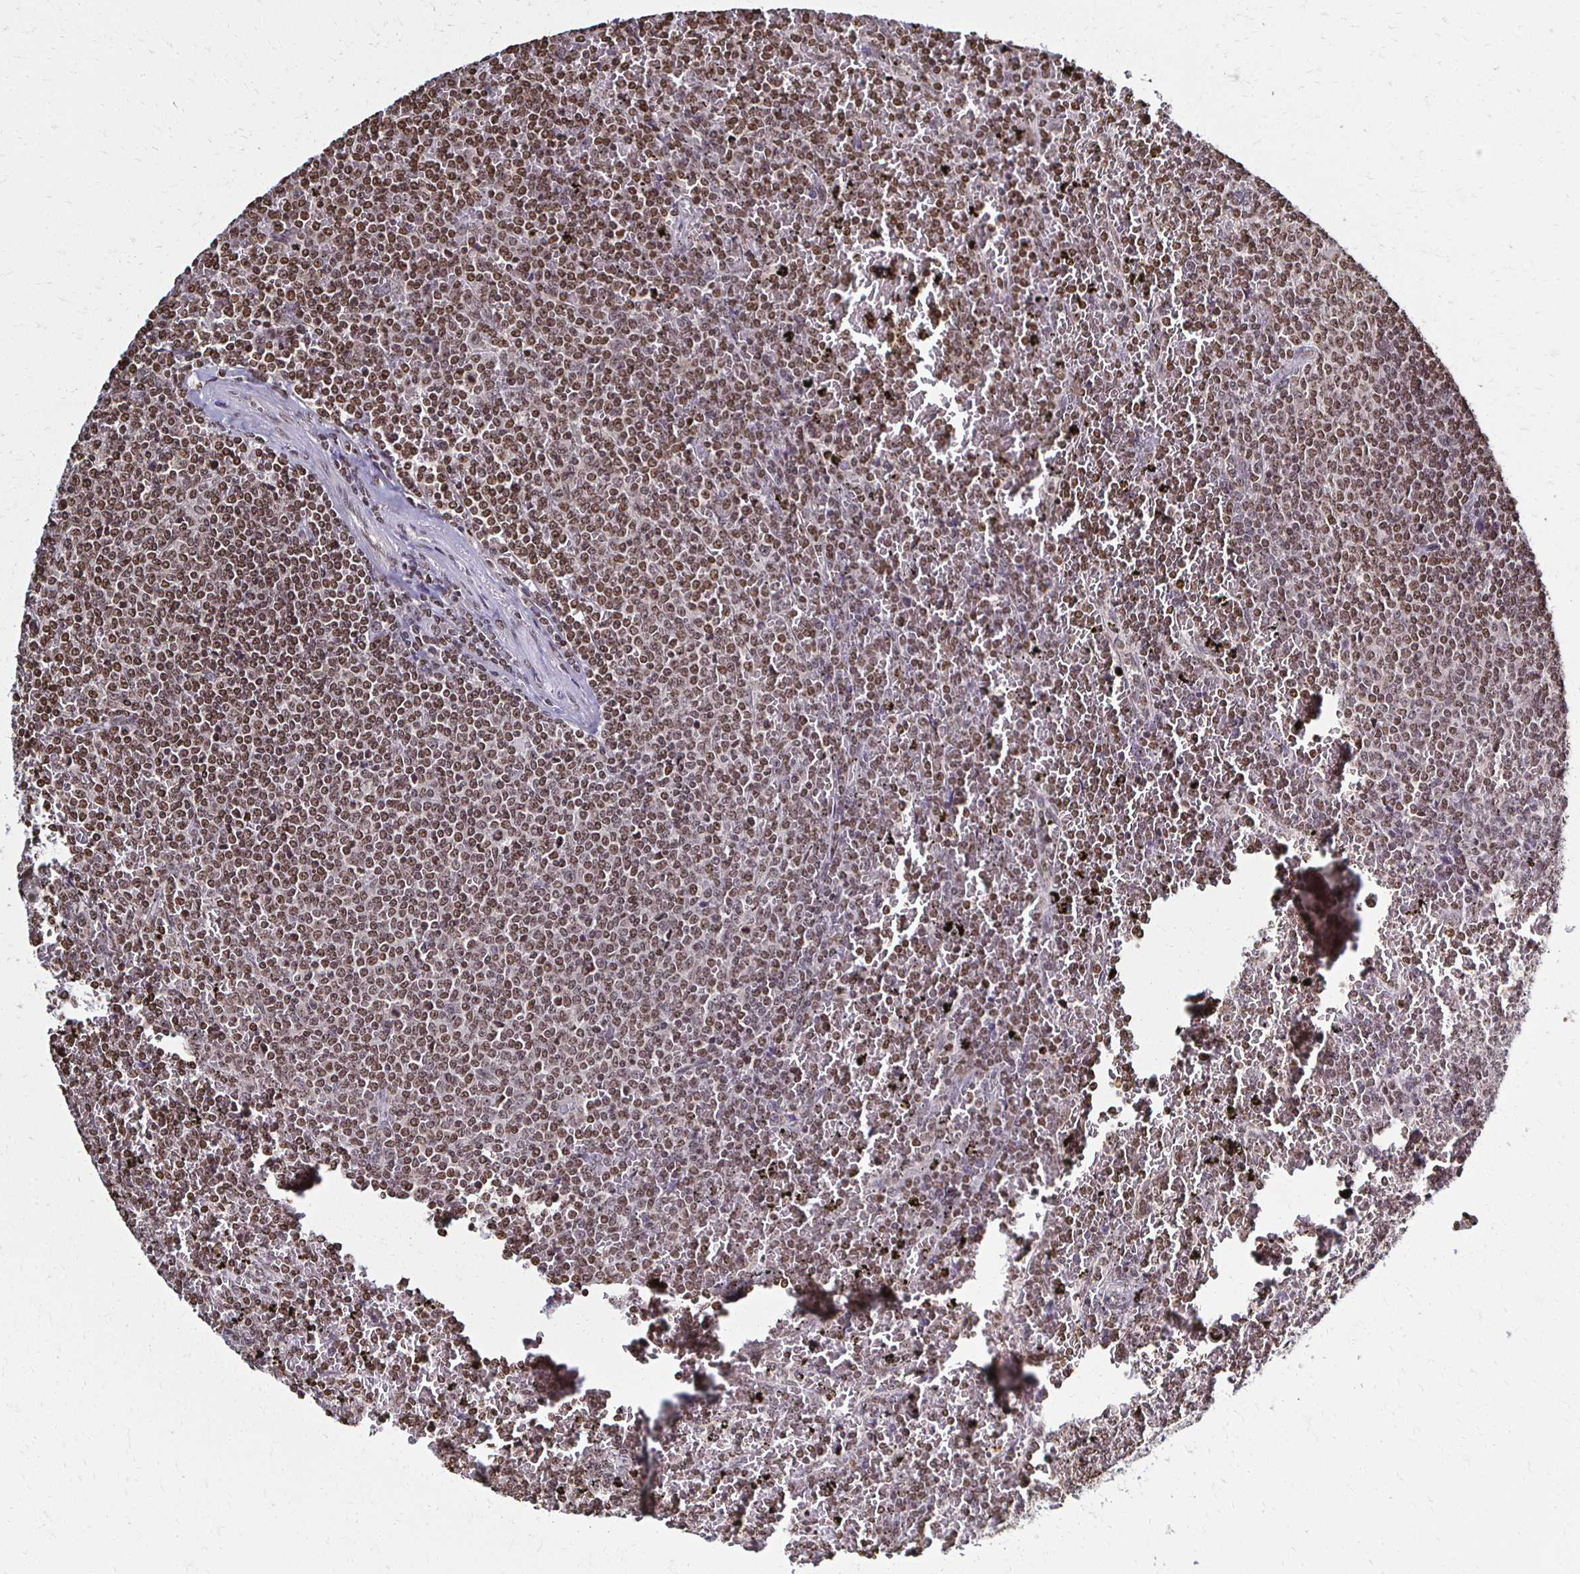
{"staining": {"intensity": "moderate", "quantity": ">75%", "location": "nuclear"}, "tissue": "lymphoma", "cell_type": "Tumor cells", "image_type": "cancer", "snomed": [{"axis": "morphology", "description": "Malignant lymphoma, non-Hodgkin's type, Low grade"}, {"axis": "topography", "description": "Spleen"}], "caption": "IHC (DAB) staining of lymphoma shows moderate nuclear protein staining in approximately >75% of tumor cells.", "gene": "HOXA9", "patient": {"sex": "female", "age": 77}}